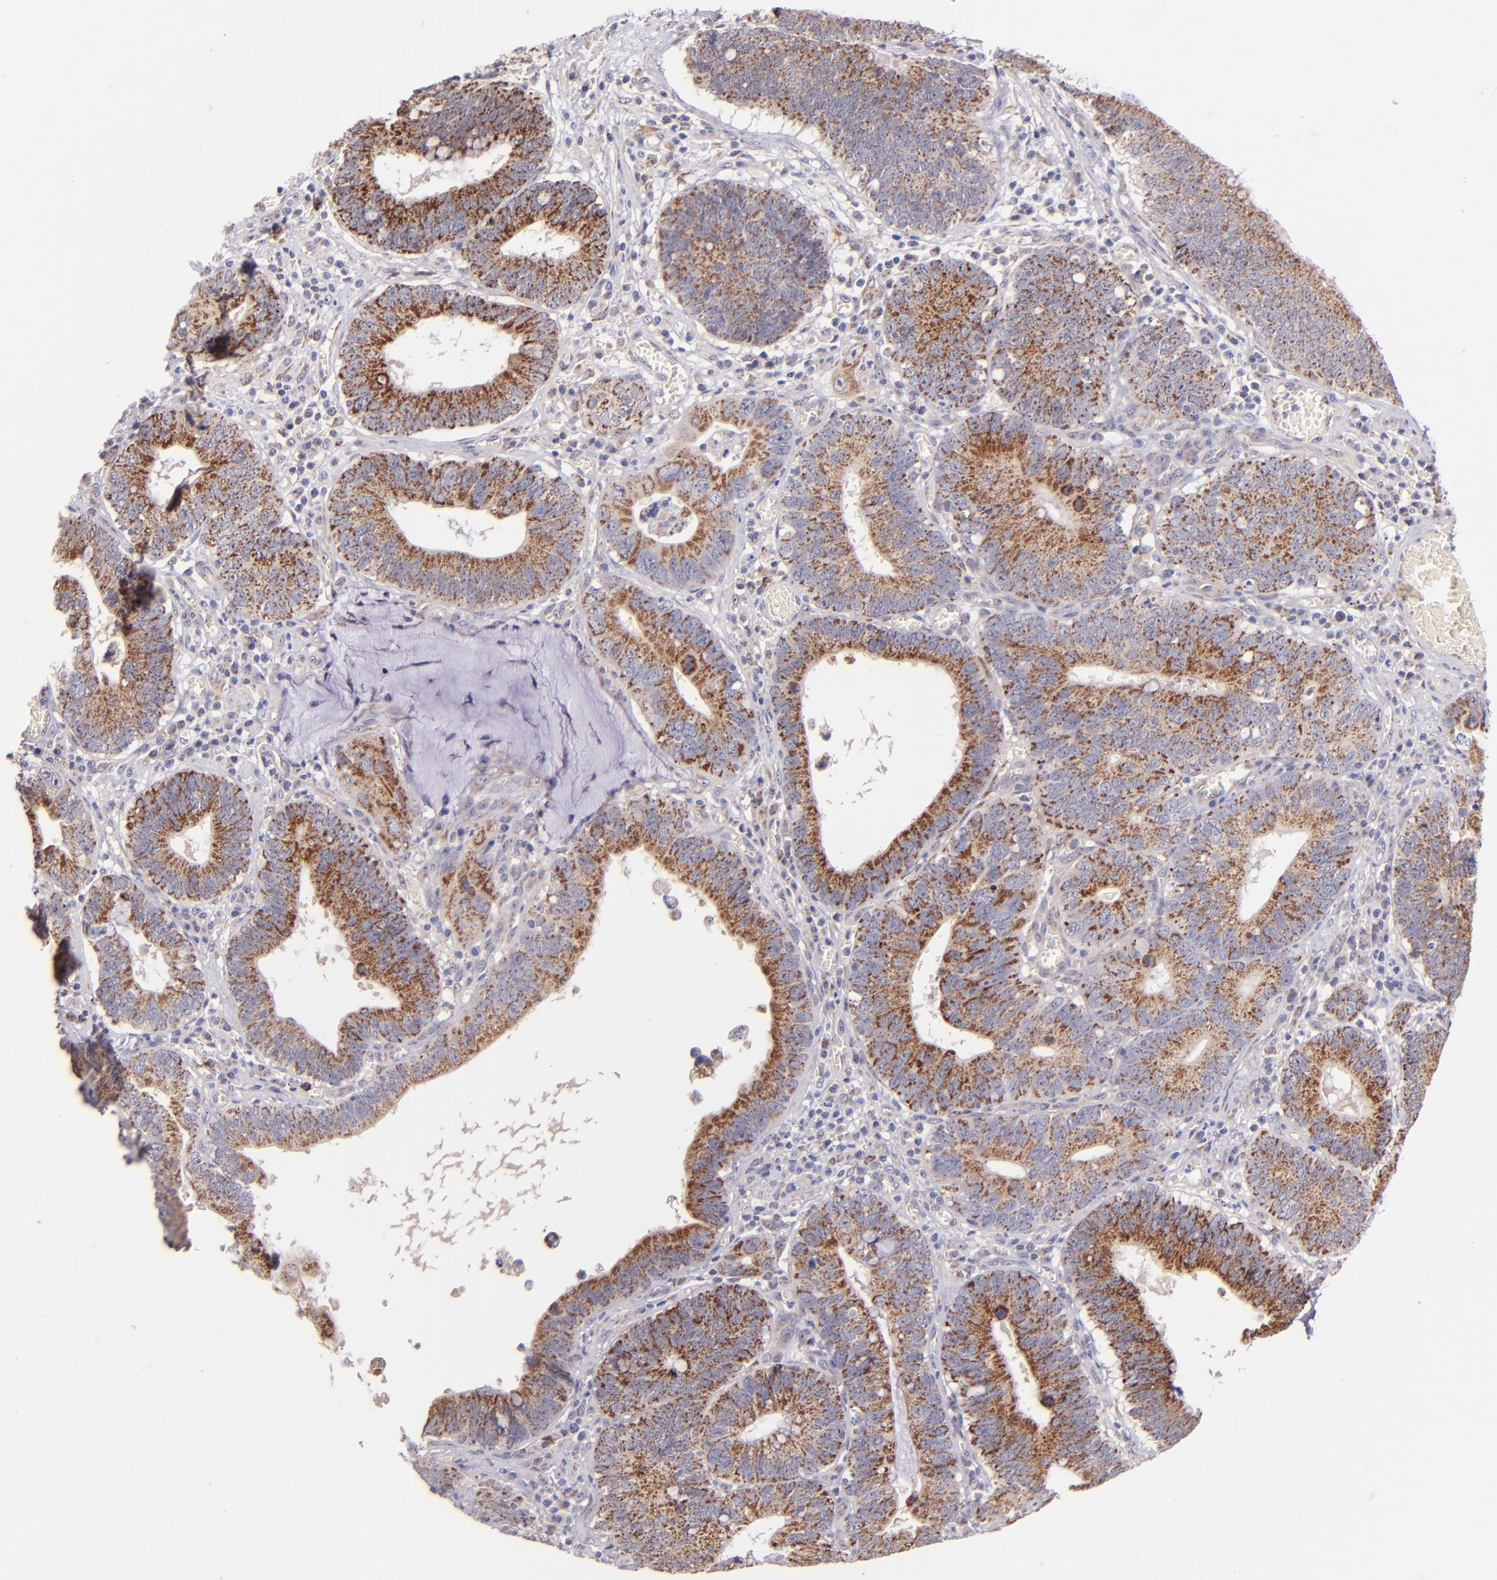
{"staining": {"intensity": "moderate", "quantity": ">75%", "location": "cytoplasmic/membranous"}, "tissue": "stomach cancer", "cell_type": "Tumor cells", "image_type": "cancer", "snomed": [{"axis": "morphology", "description": "Adenocarcinoma, NOS"}, {"axis": "topography", "description": "Stomach"}, {"axis": "topography", "description": "Gastric cardia"}], "caption": "Immunohistochemical staining of adenocarcinoma (stomach) shows moderate cytoplasmic/membranous protein positivity in about >75% of tumor cells. The staining is performed using DAB brown chromogen to label protein expression. The nuclei are counter-stained blue using hematoxylin.", "gene": "SHC1", "patient": {"sex": "male", "age": 59}}